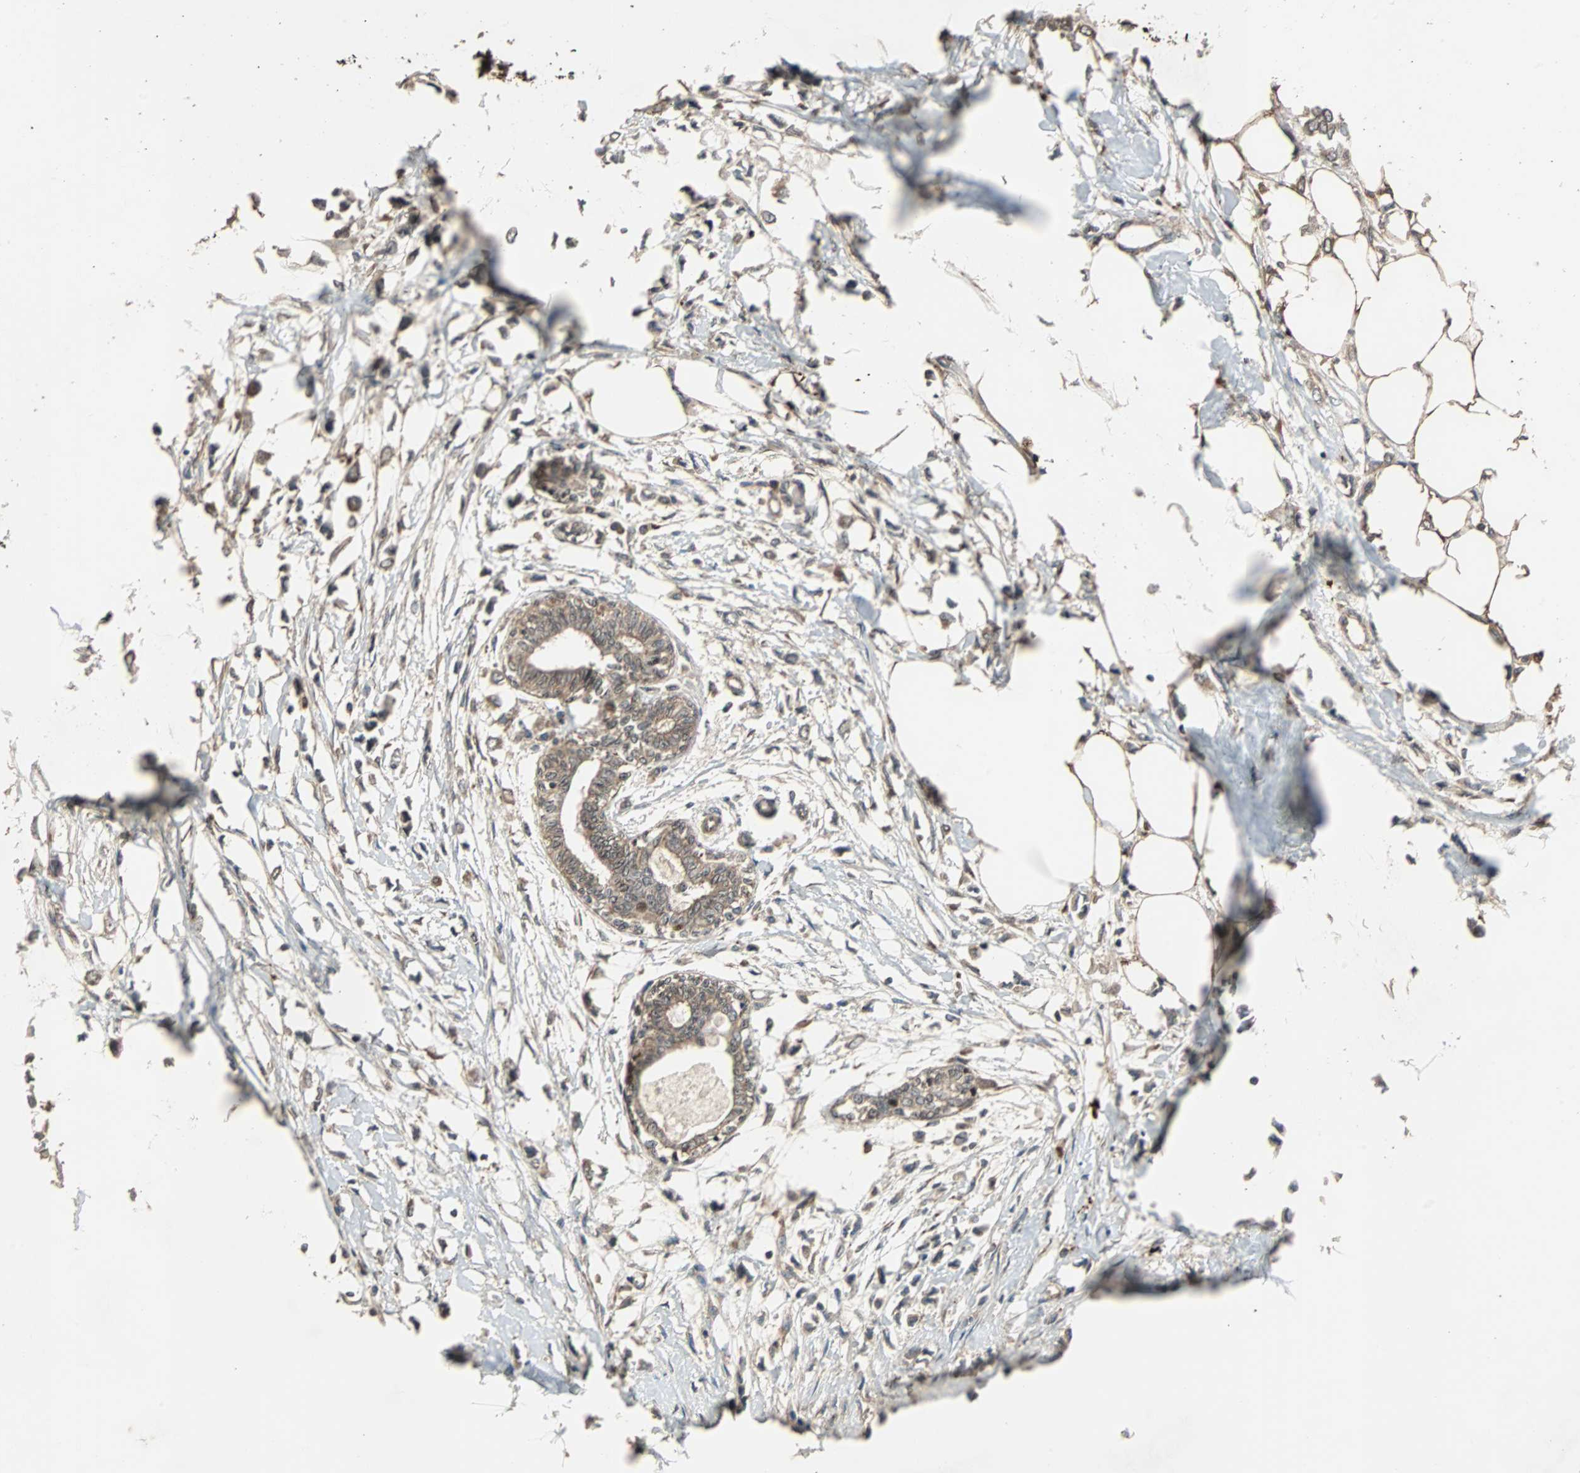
{"staining": {"intensity": "moderate", "quantity": "25%-75%", "location": "cytoplasmic/membranous"}, "tissue": "breast cancer", "cell_type": "Tumor cells", "image_type": "cancer", "snomed": [{"axis": "morphology", "description": "Lobular carcinoma"}, {"axis": "topography", "description": "Breast"}], "caption": "This is an image of immunohistochemistry staining of lobular carcinoma (breast), which shows moderate staining in the cytoplasmic/membranous of tumor cells.", "gene": "RAB7A", "patient": {"sex": "female", "age": 51}}